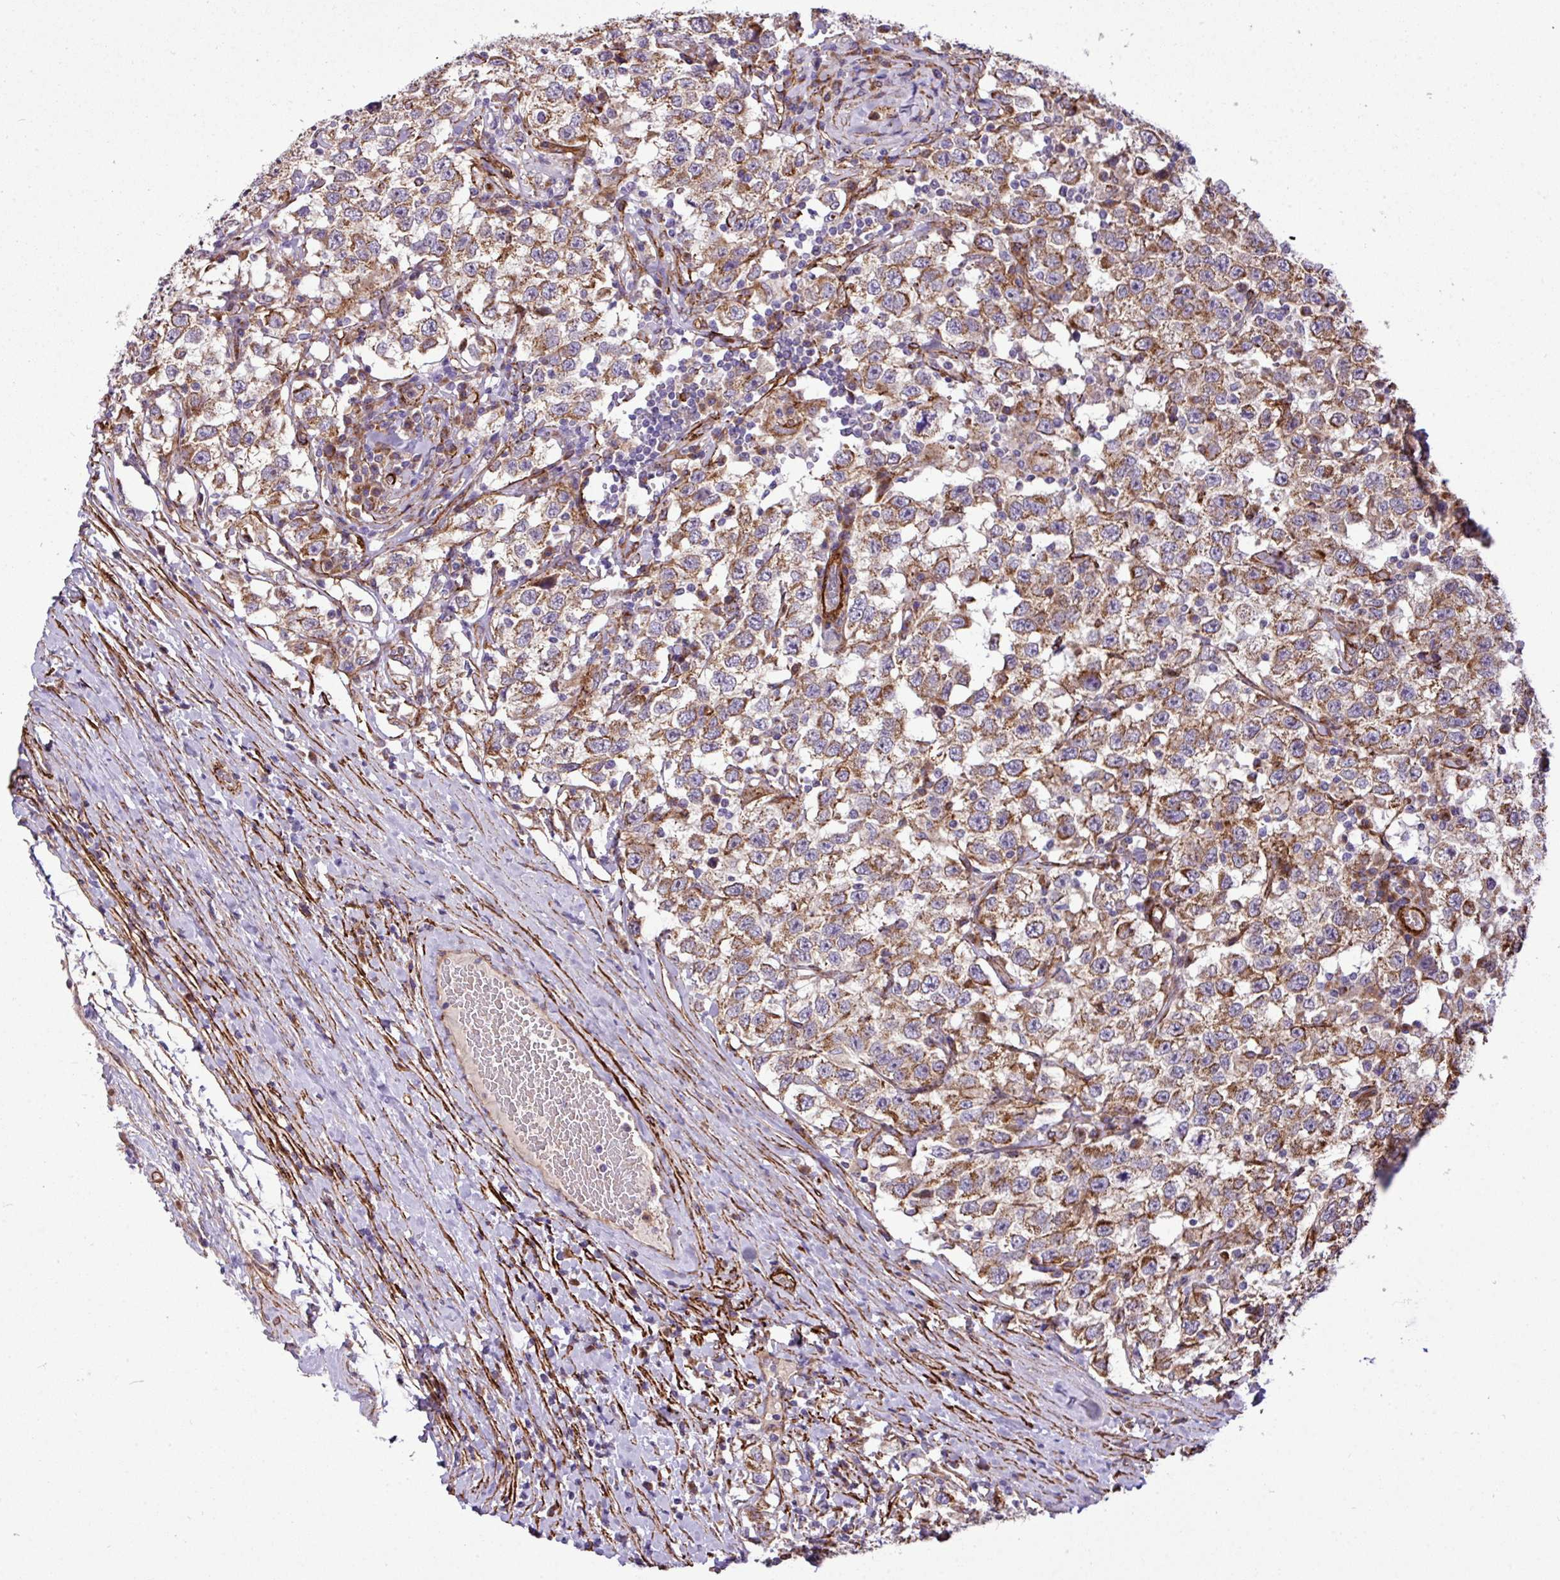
{"staining": {"intensity": "moderate", "quantity": ">75%", "location": "cytoplasmic/membranous"}, "tissue": "testis cancer", "cell_type": "Tumor cells", "image_type": "cancer", "snomed": [{"axis": "morphology", "description": "Seminoma, NOS"}, {"axis": "topography", "description": "Testis"}], "caption": "Protein staining shows moderate cytoplasmic/membranous expression in about >75% of tumor cells in testis cancer (seminoma).", "gene": "FAM47E", "patient": {"sex": "male", "age": 41}}